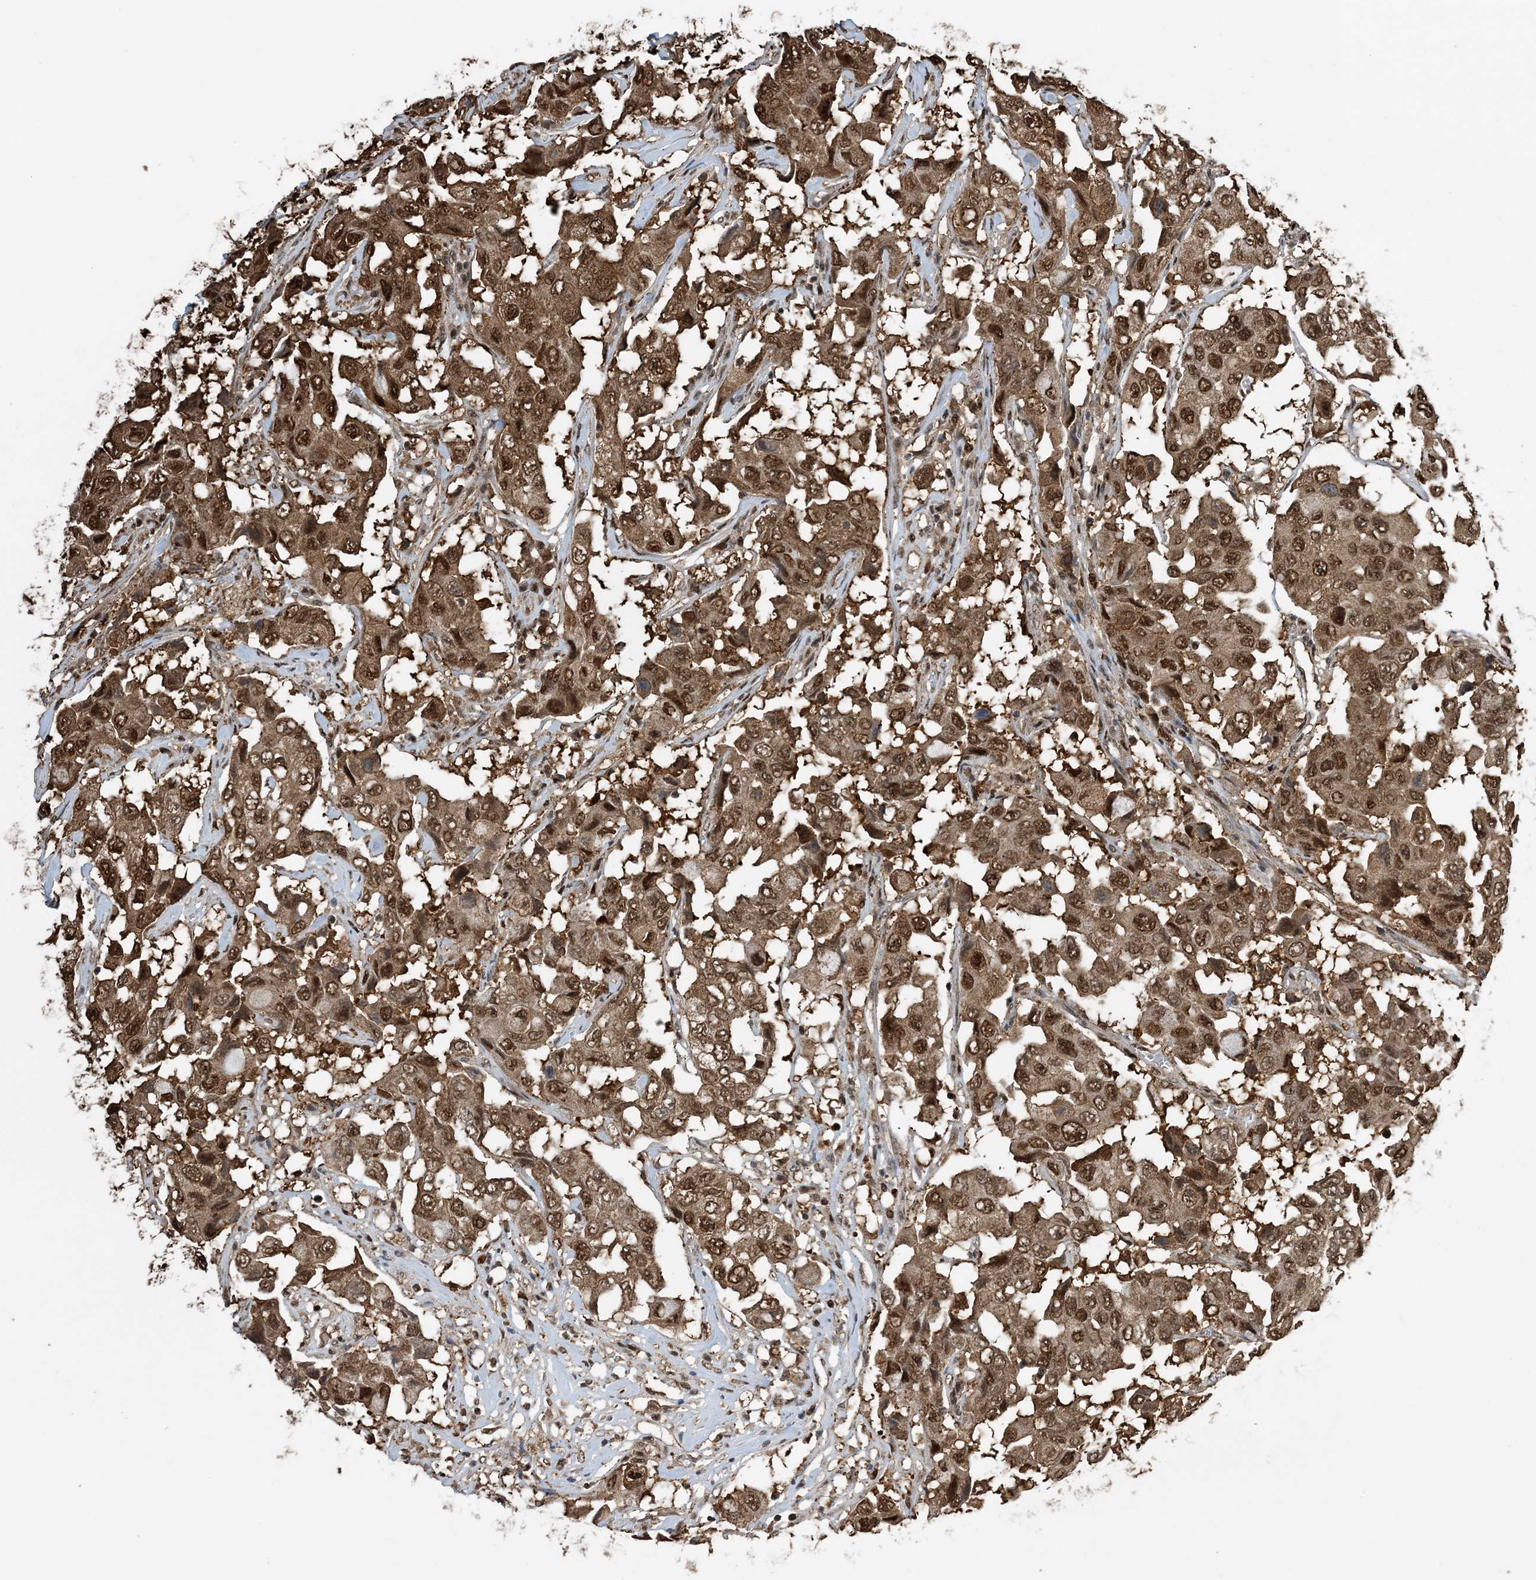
{"staining": {"intensity": "strong", "quantity": ">75%", "location": "cytoplasmic/membranous,nuclear"}, "tissue": "breast cancer", "cell_type": "Tumor cells", "image_type": "cancer", "snomed": [{"axis": "morphology", "description": "Duct carcinoma"}, {"axis": "topography", "description": "Breast"}], "caption": "Protein expression analysis of breast infiltrating ductal carcinoma demonstrates strong cytoplasmic/membranous and nuclear positivity in approximately >75% of tumor cells.", "gene": "HSPA1A", "patient": {"sex": "female", "age": 27}}